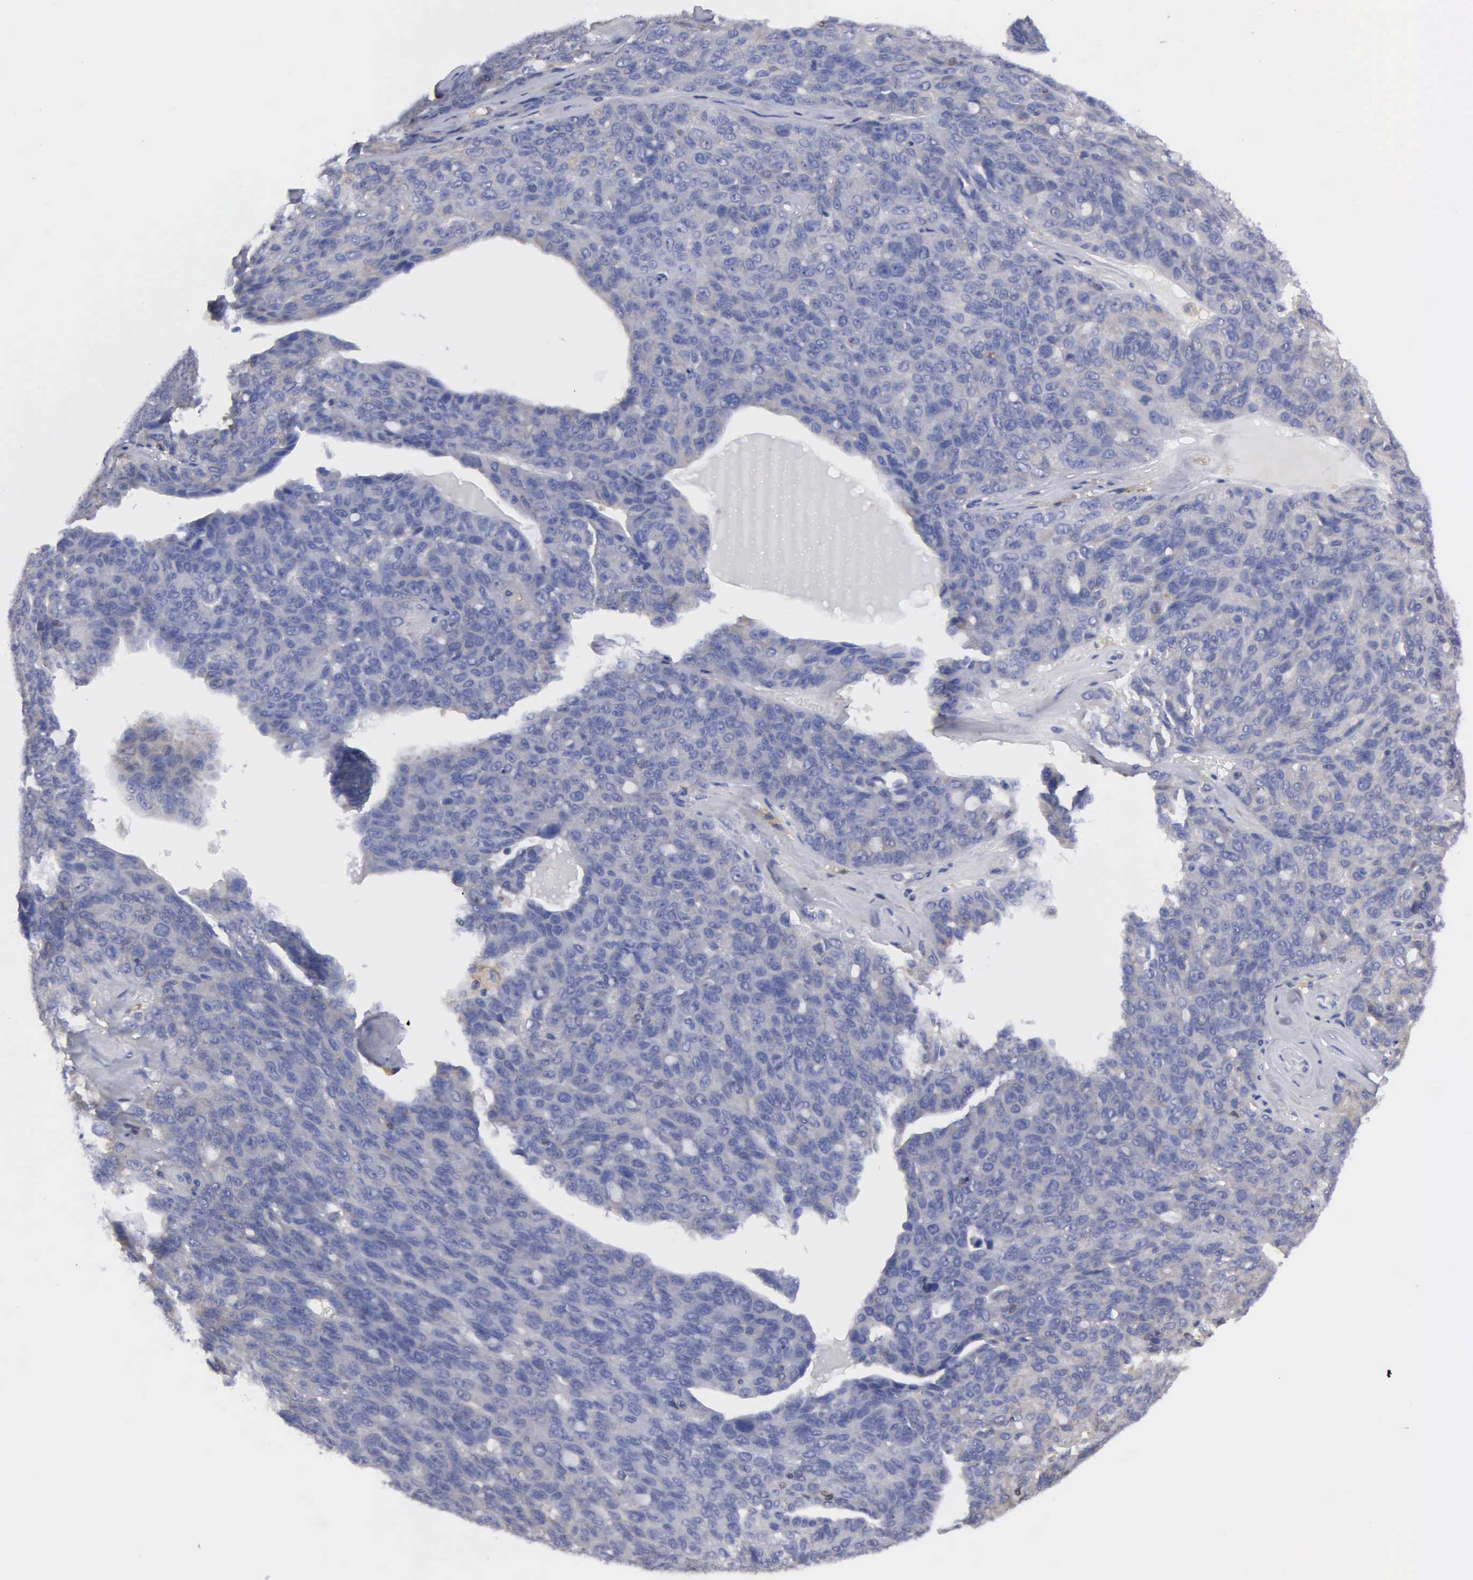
{"staining": {"intensity": "negative", "quantity": "none", "location": "none"}, "tissue": "ovarian cancer", "cell_type": "Tumor cells", "image_type": "cancer", "snomed": [{"axis": "morphology", "description": "Carcinoma, endometroid"}, {"axis": "topography", "description": "Ovary"}], "caption": "Histopathology image shows no protein expression in tumor cells of endometroid carcinoma (ovarian) tissue. Nuclei are stained in blue.", "gene": "G6PD", "patient": {"sex": "female", "age": 60}}